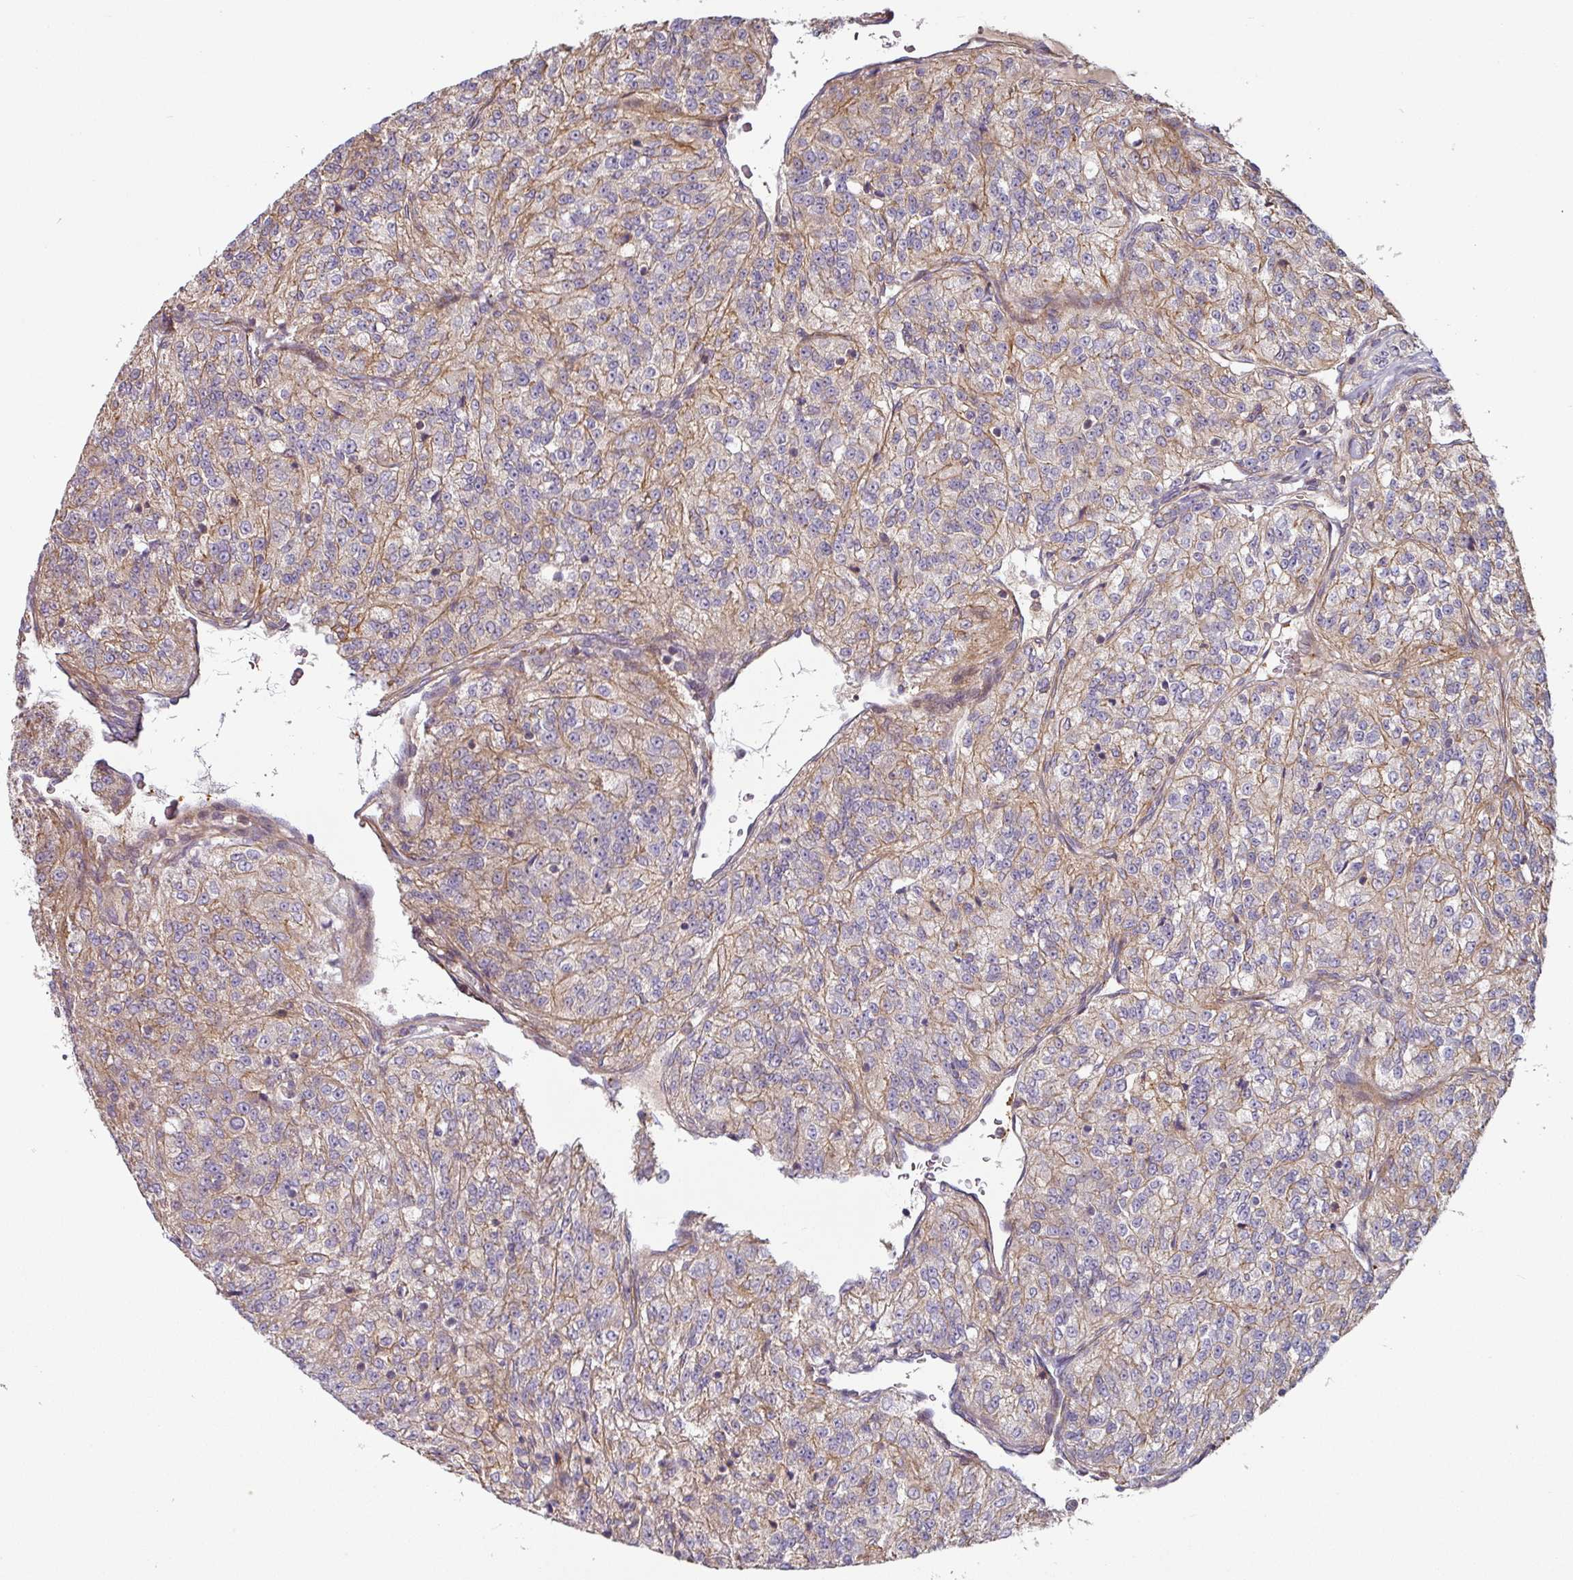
{"staining": {"intensity": "moderate", "quantity": "25%-75%", "location": "cytoplasmic/membranous"}, "tissue": "renal cancer", "cell_type": "Tumor cells", "image_type": "cancer", "snomed": [{"axis": "morphology", "description": "Adenocarcinoma, NOS"}, {"axis": "topography", "description": "Kidney"}], "caption": "Protein analysis of adenocarcinoma (renal) tissue displays moderate cytoplasmic/membranous positivity in approximately 25%-75% of tumor cells.", "gene": "CASP2", "patient": {"sex": "female", "age": 63}}